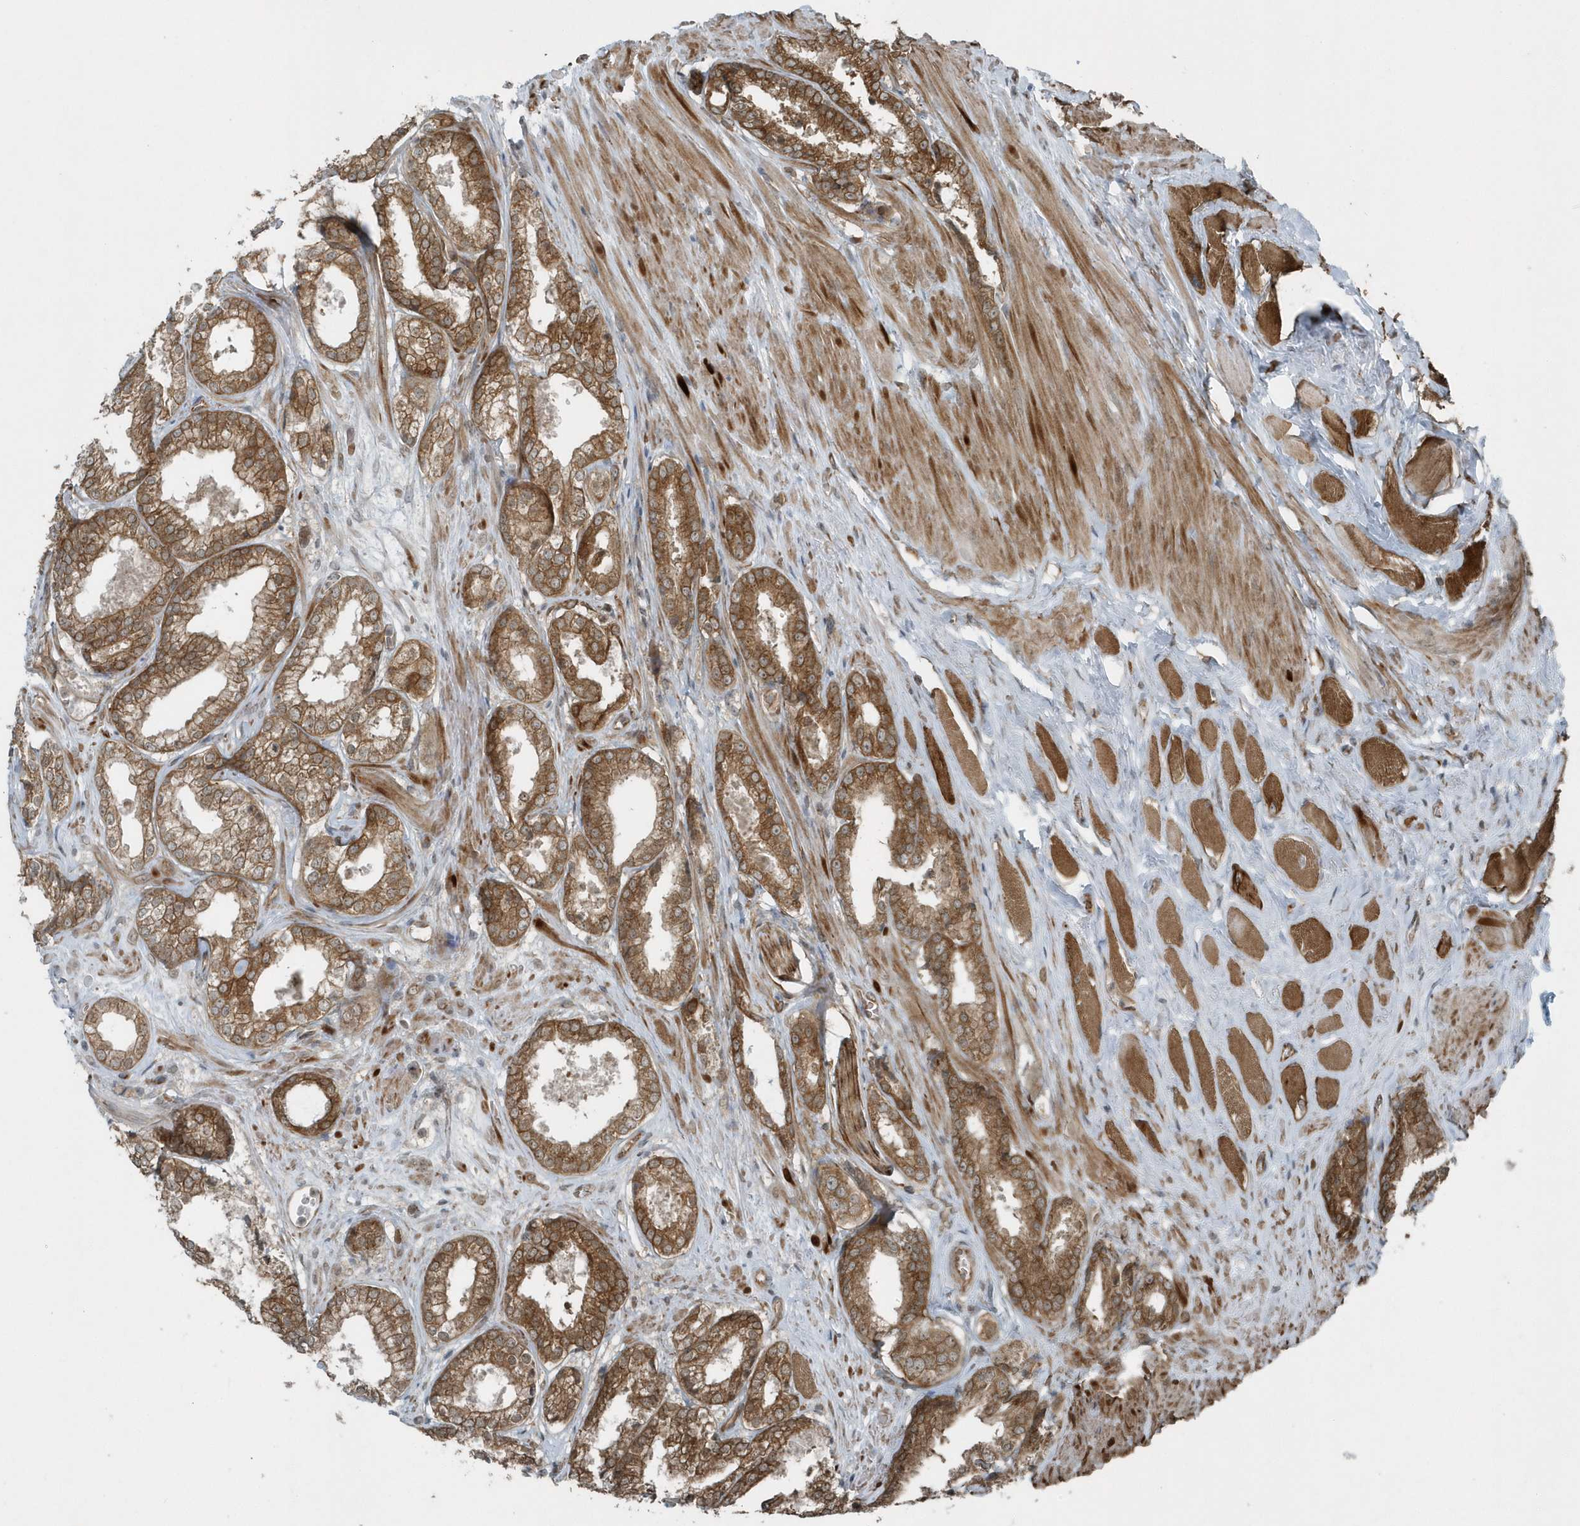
{"staining": {"intensity": "moderate", "quantity": ">75%", "location": "cytoplasmic/membranous"}, "tissue": "prostate cancer", "cell_type": "Tumor cells", "image_type": "cancer", "snomed": [{"axis": "morphology", "description": "Adenocarcinoma, Low grade"}, {"axis": "topography", "description": "Prostate"}], "caption": "Human prostate adenocarcinoma (low-grade) stained with a brown dye shows moderate cytoplasmic/membranous positive positivity in approximately >75% of tumor cells.", "gene": "GCC2", "patient": {"sex": "male", "age": 64}}